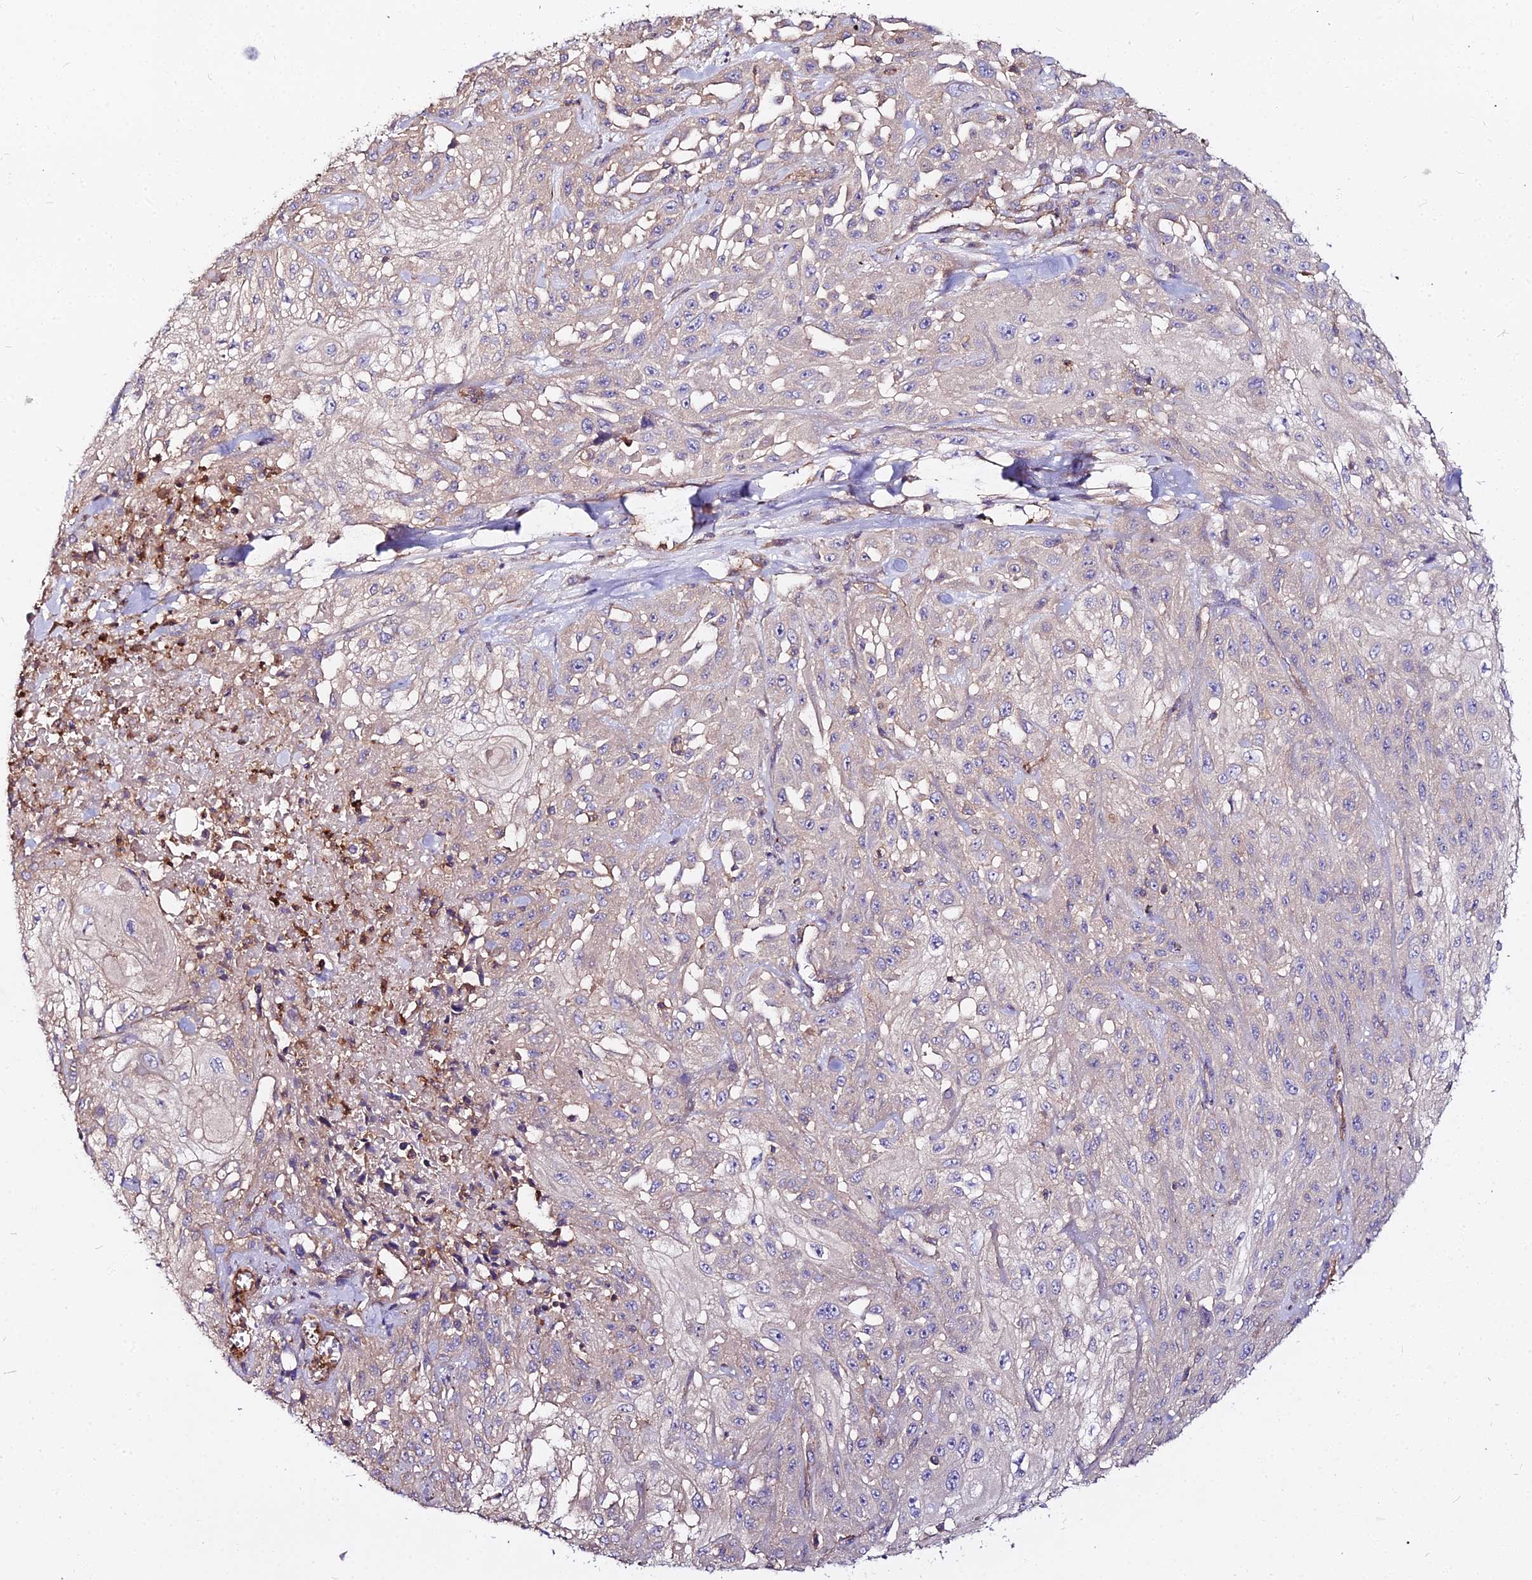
{"staining": {"intensity": "negative", "quantity": "none", "location": "none"}, "tissue": "skin cancer", "cell_type": "Tumor cells", "image_type": "cancer", "snomed": [{"axis": "morphology", "description": "Squamous cell carcinoma, NOS"}, {"axis": "morphology", "description": "Squamous cell carcinoma, metastatic, NOS"}, {"axis": "topography", "description": "Skin"}, {"axis": "topography", "description": "Lymph node"}], "caption": "A histopathology image of human skin metastatic squamous cell carcinoma is negative for staining in tumor cells.", "gene": "GLYAT", "patient": {"sex": "male", "age": 75}}